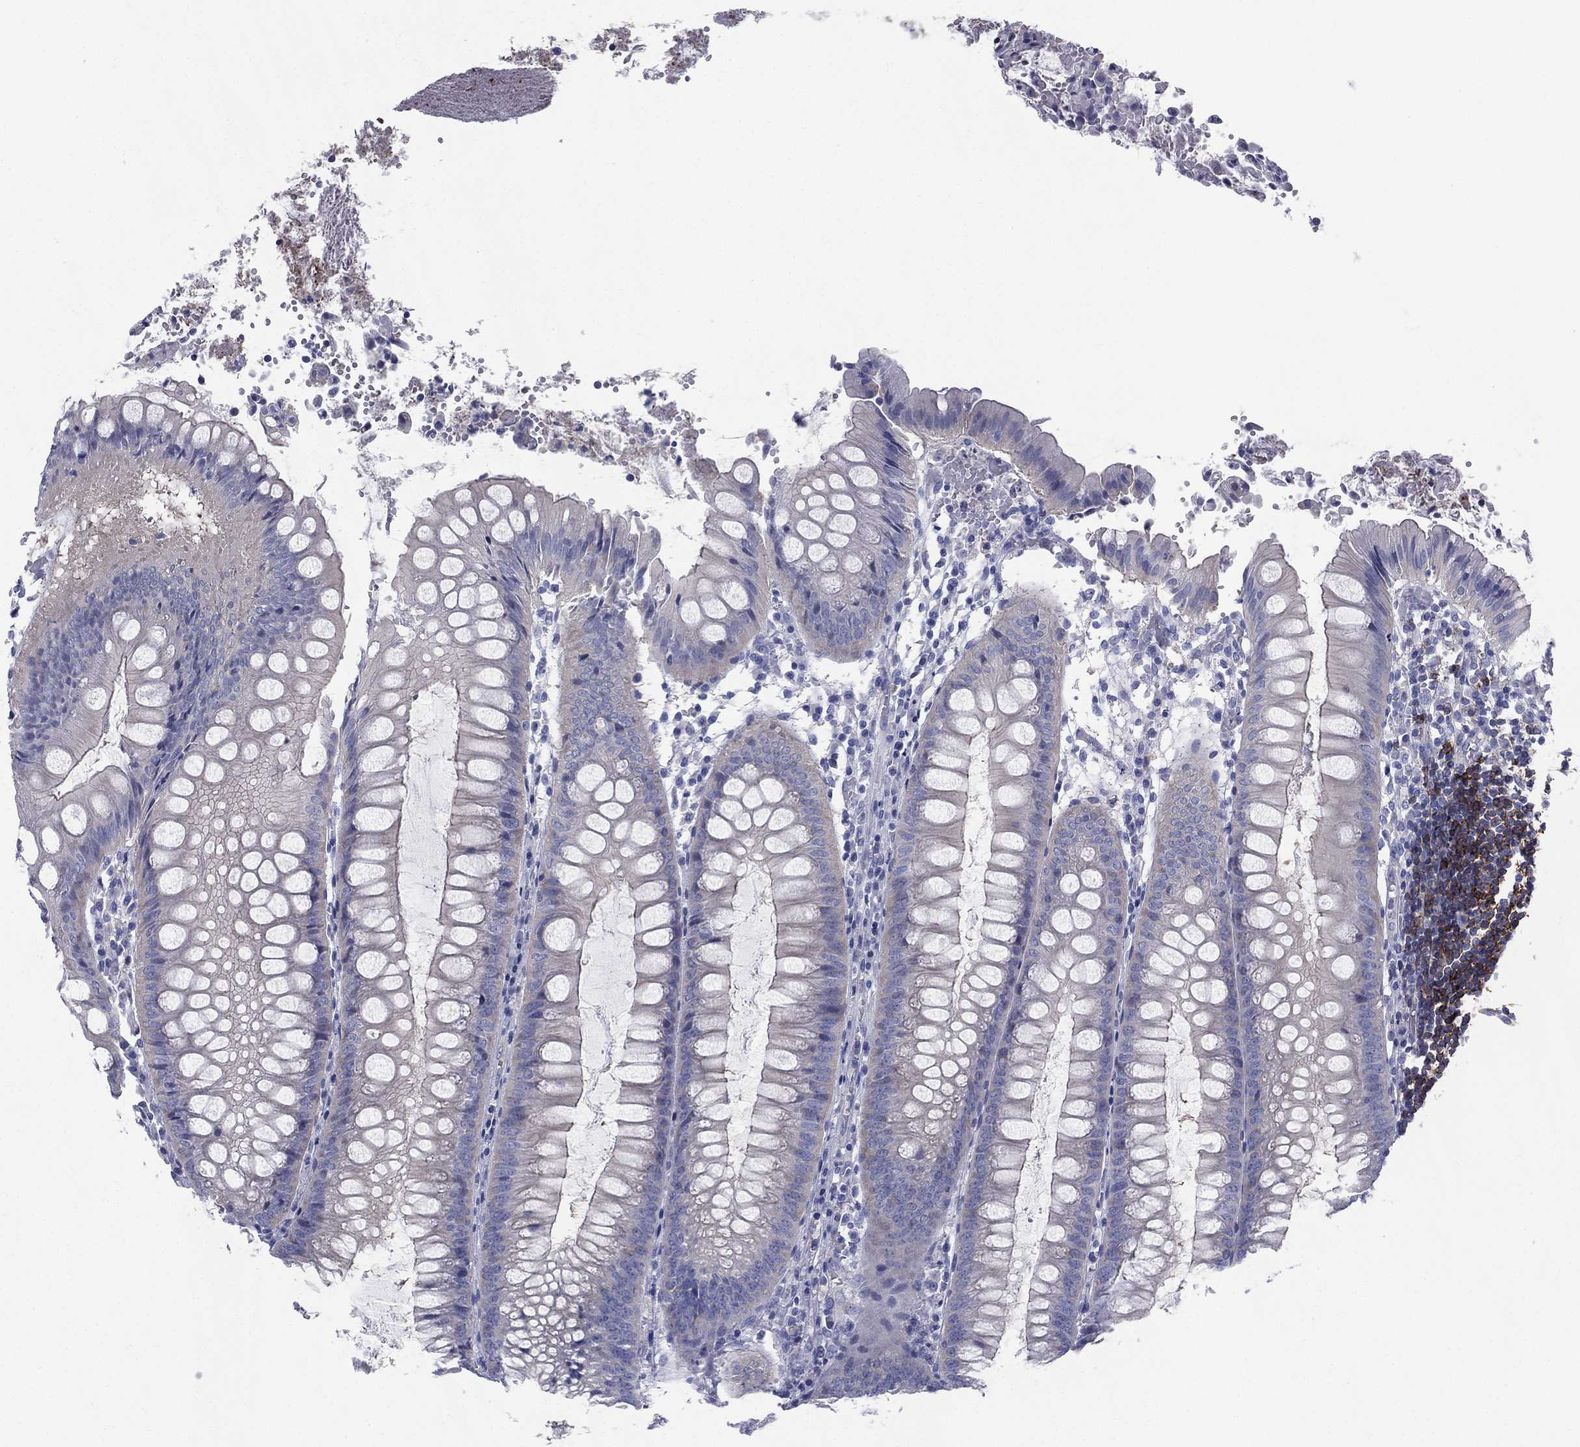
{"staining": {"intensity": "negative", "quantity": "none", "location": "none"}, "tissue": "appendix", "cell_type": "Glandular cells", "image_type": "normal", "snomed": [{"axis": "morphology", "description": "Normal tissue, NOS"}, {"axis": "morphology", "description": "Inflammation, NOS"}, {"axis": "topography", "description": "Appendix"}], "caption": "Glandular cells are negative for brown protein staining in unremarkable appendix. (Brightfield microscopy of DAB IHC at high magnification).", "gene": "FCER2", "patient": {"sex": "male", "age": 16}}